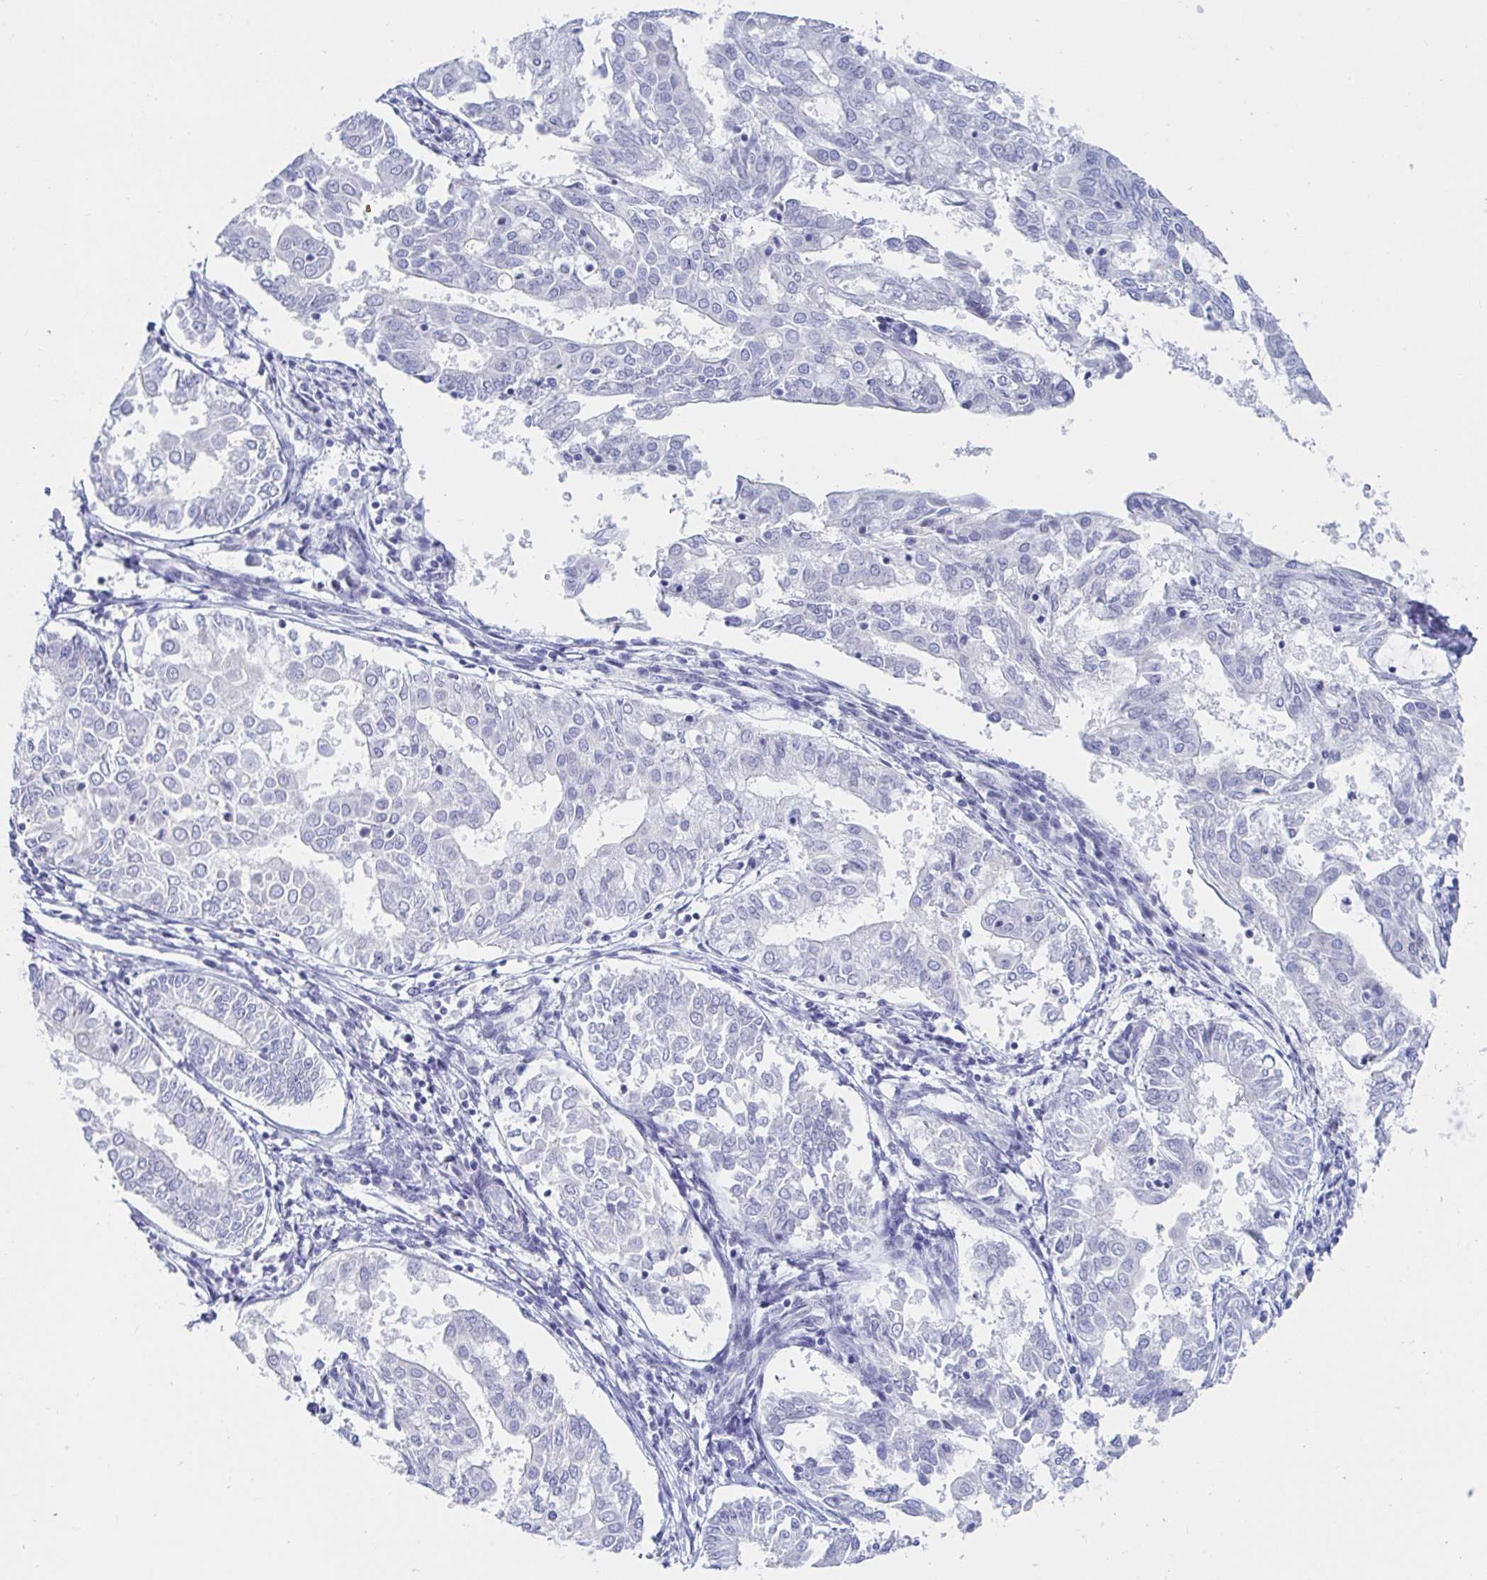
{"staining": {"intensity": "negative", "quantity": "none", "location": "none"}, "tissue": "endometrial cancer", "cell_type": "Tumor cells", "image_type": "cancer", "snomed": [{"axis": "morphology", "description": "Adenocarcinoma, NOS"}, {"axis": "topography", "description": "Endometrium"}], "caption": "Immunohistochemistry micrograph of adenocarcinoma (endometrial) stained for a protein (brown), which displays no expression in tumor cells.", "gene": "OR10K1", "patient": {"sex": "female", "age": 68}}